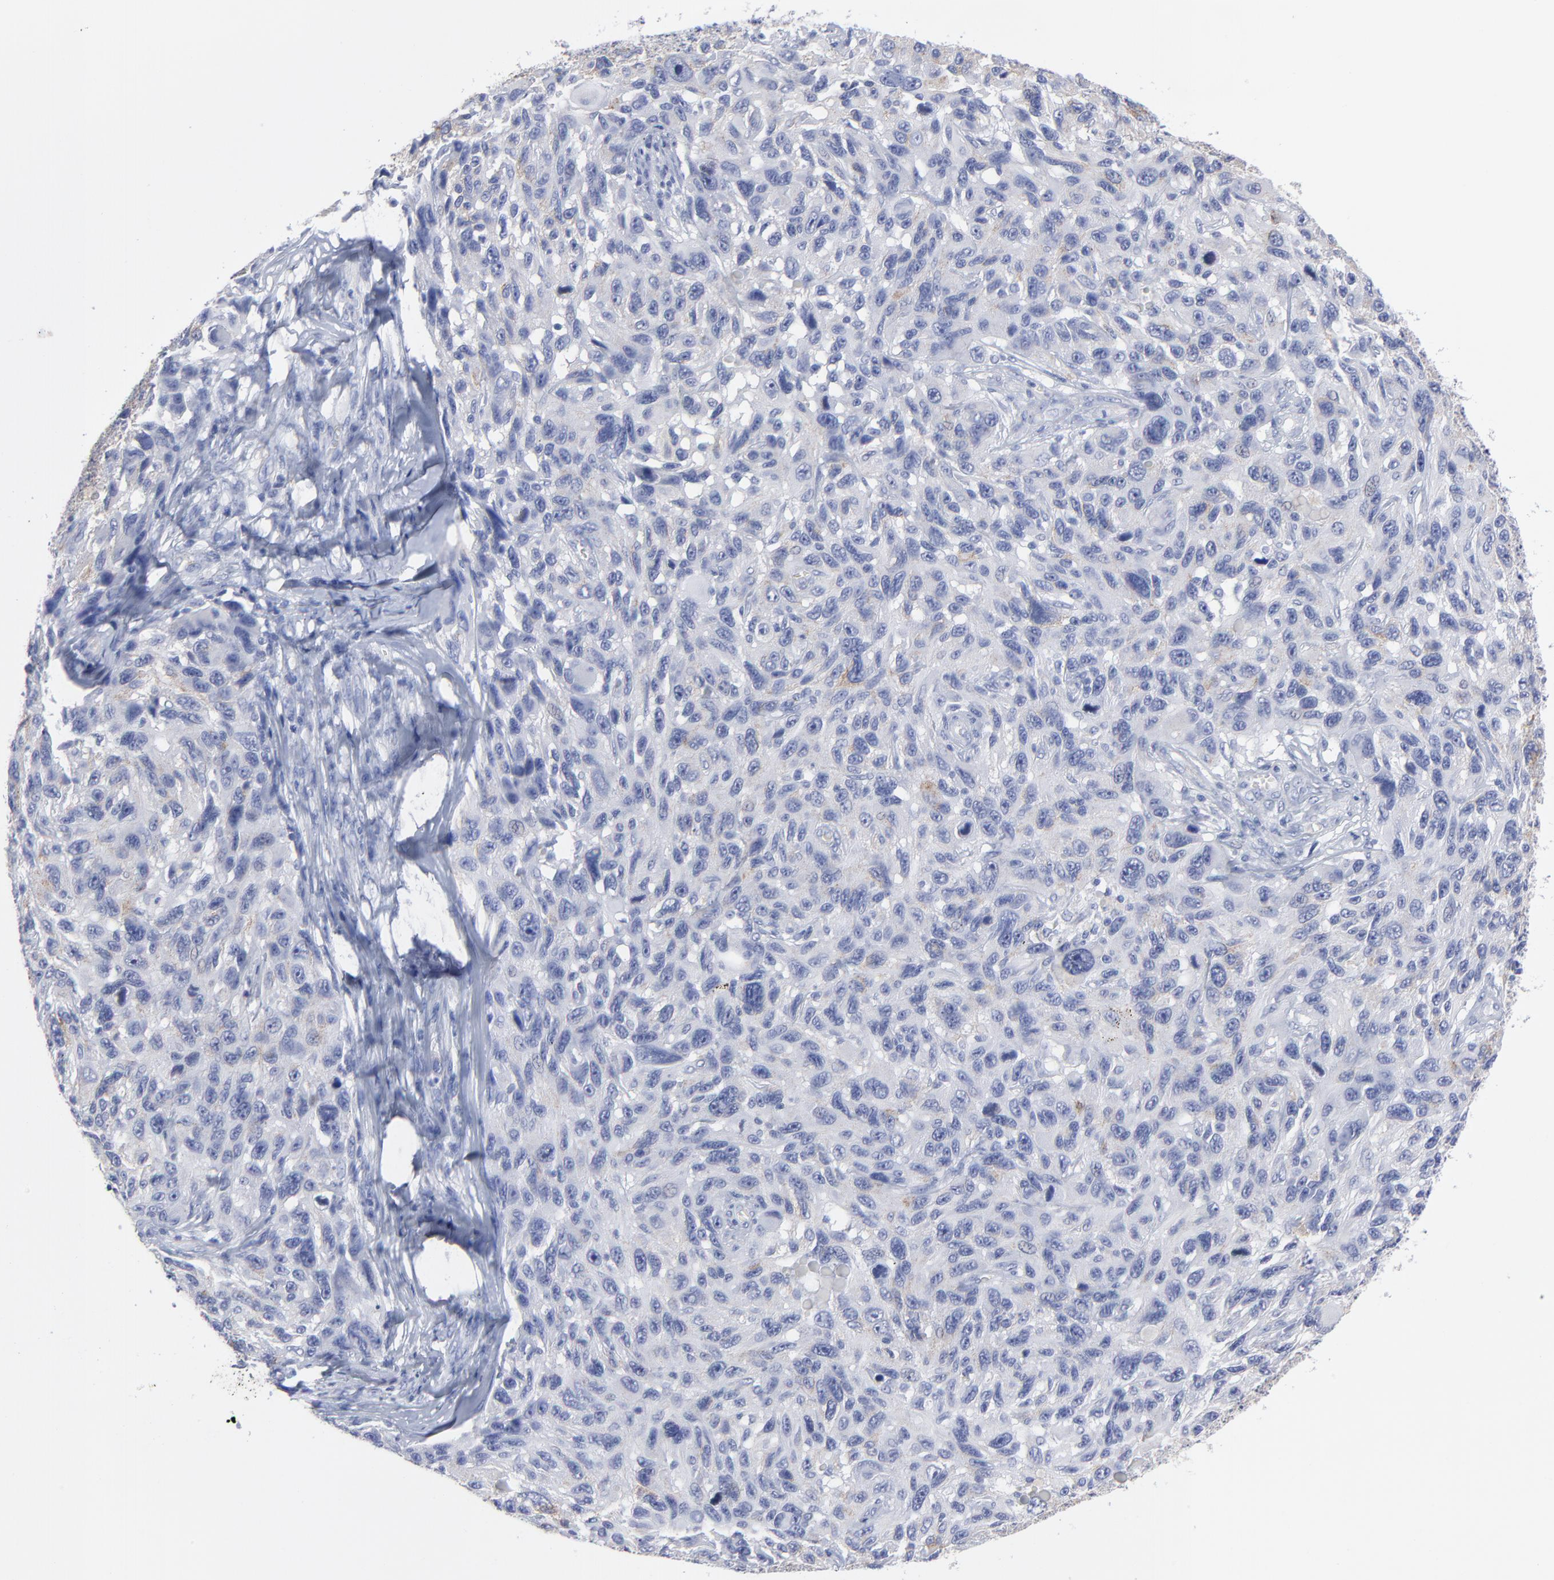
{"staining": {"intensity": "weak", "quantity": "<25%", "location": "cytoplasmic/membranous"}, "tissue": "melanoma", "cell_type": "Tumor cells", "image_type": "cancer", "snomed": [{"axis": "morphology", "description": "Malignant melanoma, NOS"}, {"axis": "topography", "description": "Skin"}], "caption": "Immunohistochemical staining of human melanoma displays no significant expression in tumor cells. (Stains: DAB (3,3'-diaminobenzidine) immunohistochemistry with hematoxylin counter stain, Microscopy: brightfield microscopy at high magnification).", "gene": "CNTN3", "patient": {"sex": "male", "age": 53}}